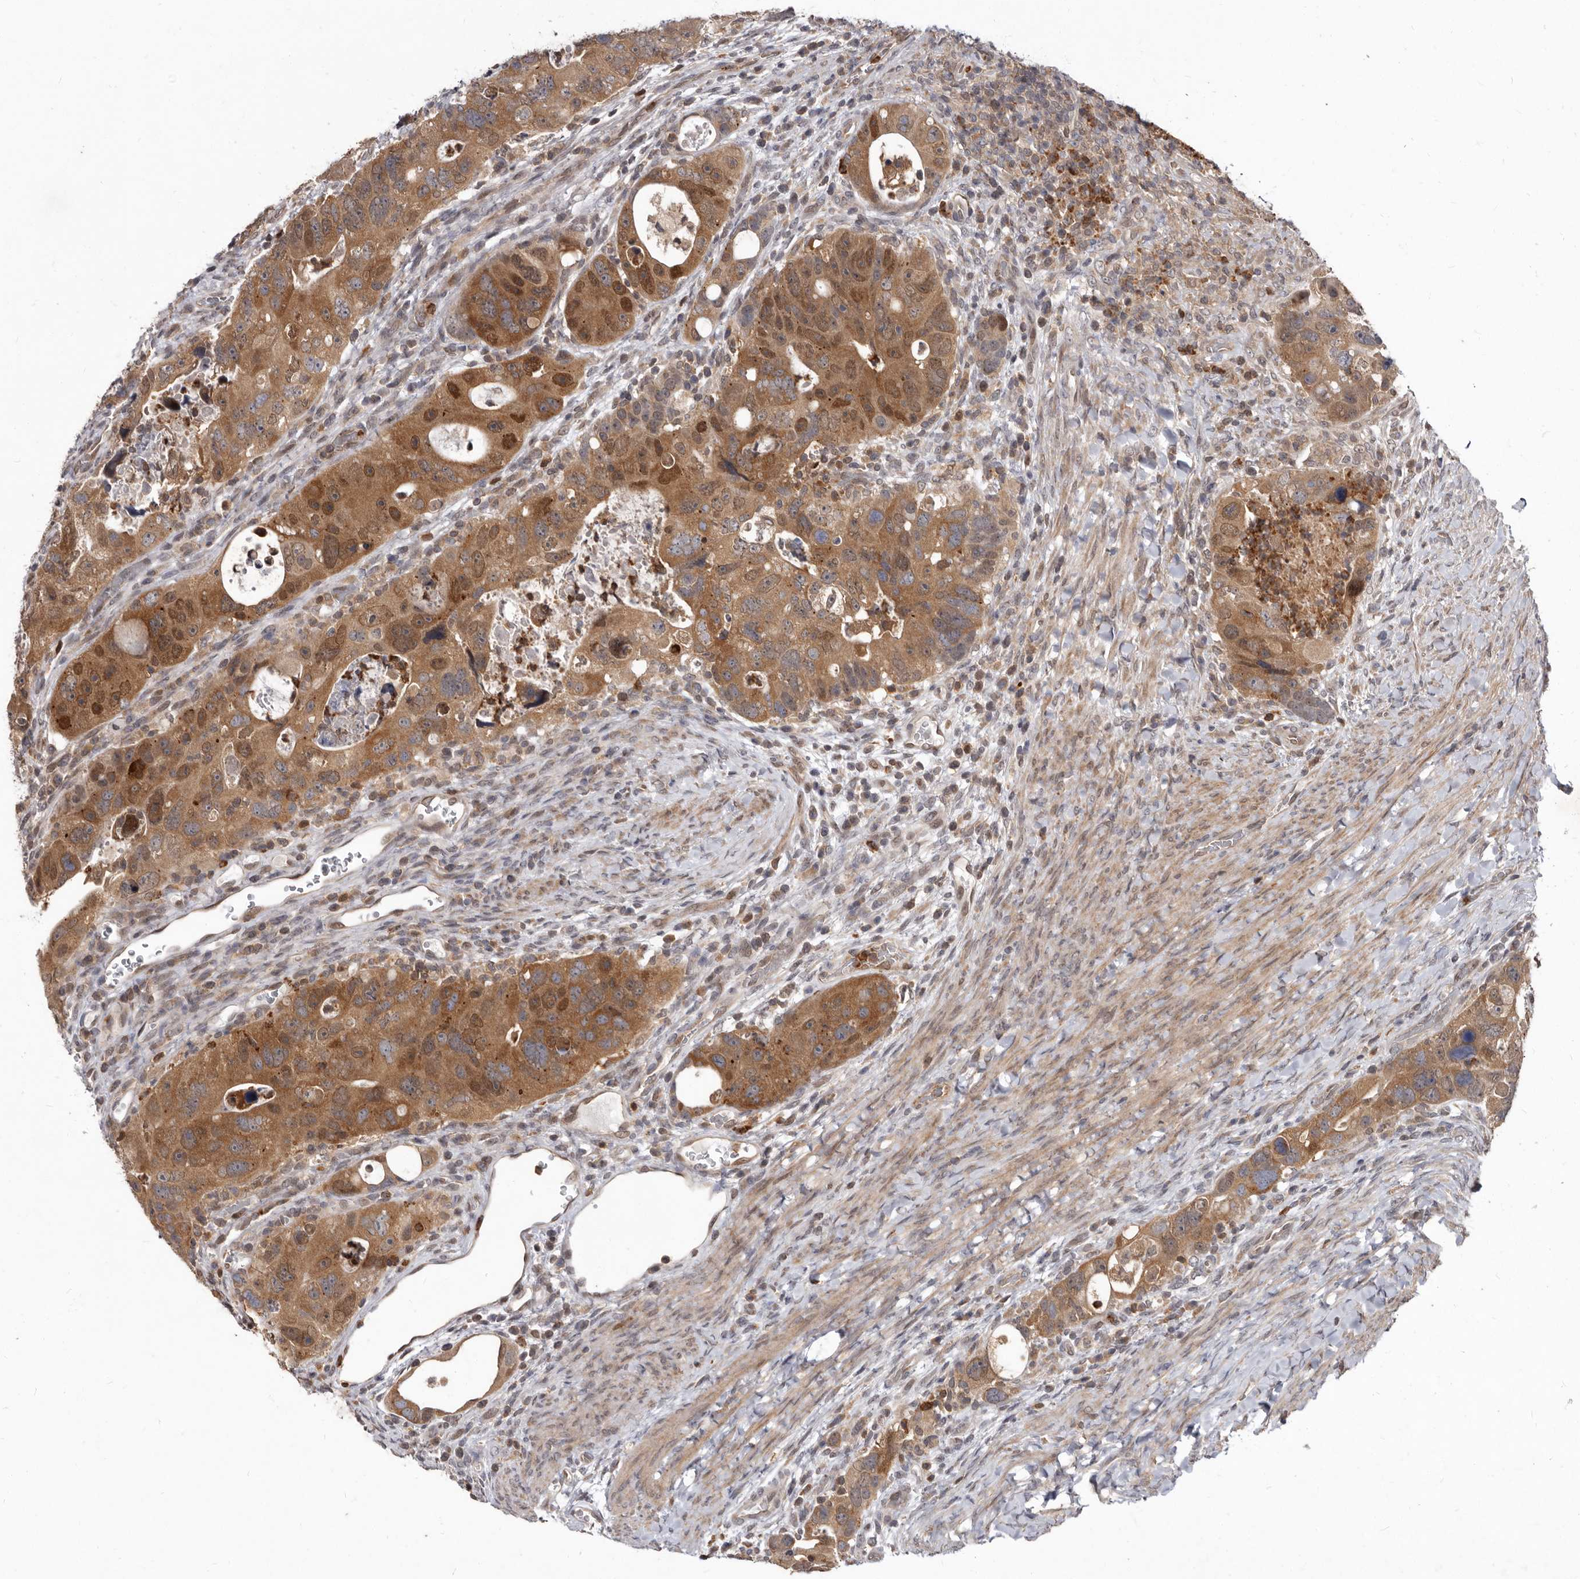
{"staining": {"intensity": "moderate", "quantity": ">75%", "location": "cytoplasmic/membranous"}, "tissue": "colorectal cancer", "cell_type": "Tumor cells", "image_type": "cancer", "snomed": [{"axis": "morphology", "description": "Adenocarcinoma, NOS"}, {"axis": "topography", "description": "Rectum"}], "caption": "This is a micrograph of immunohistochemistry (IHC) staining of colorectal cancer, which shows moderate staining in the cytoplasmic/membranous of tumor cells.", "gene": "ACLY", "patient": {"sex": "male", "age": 59}}